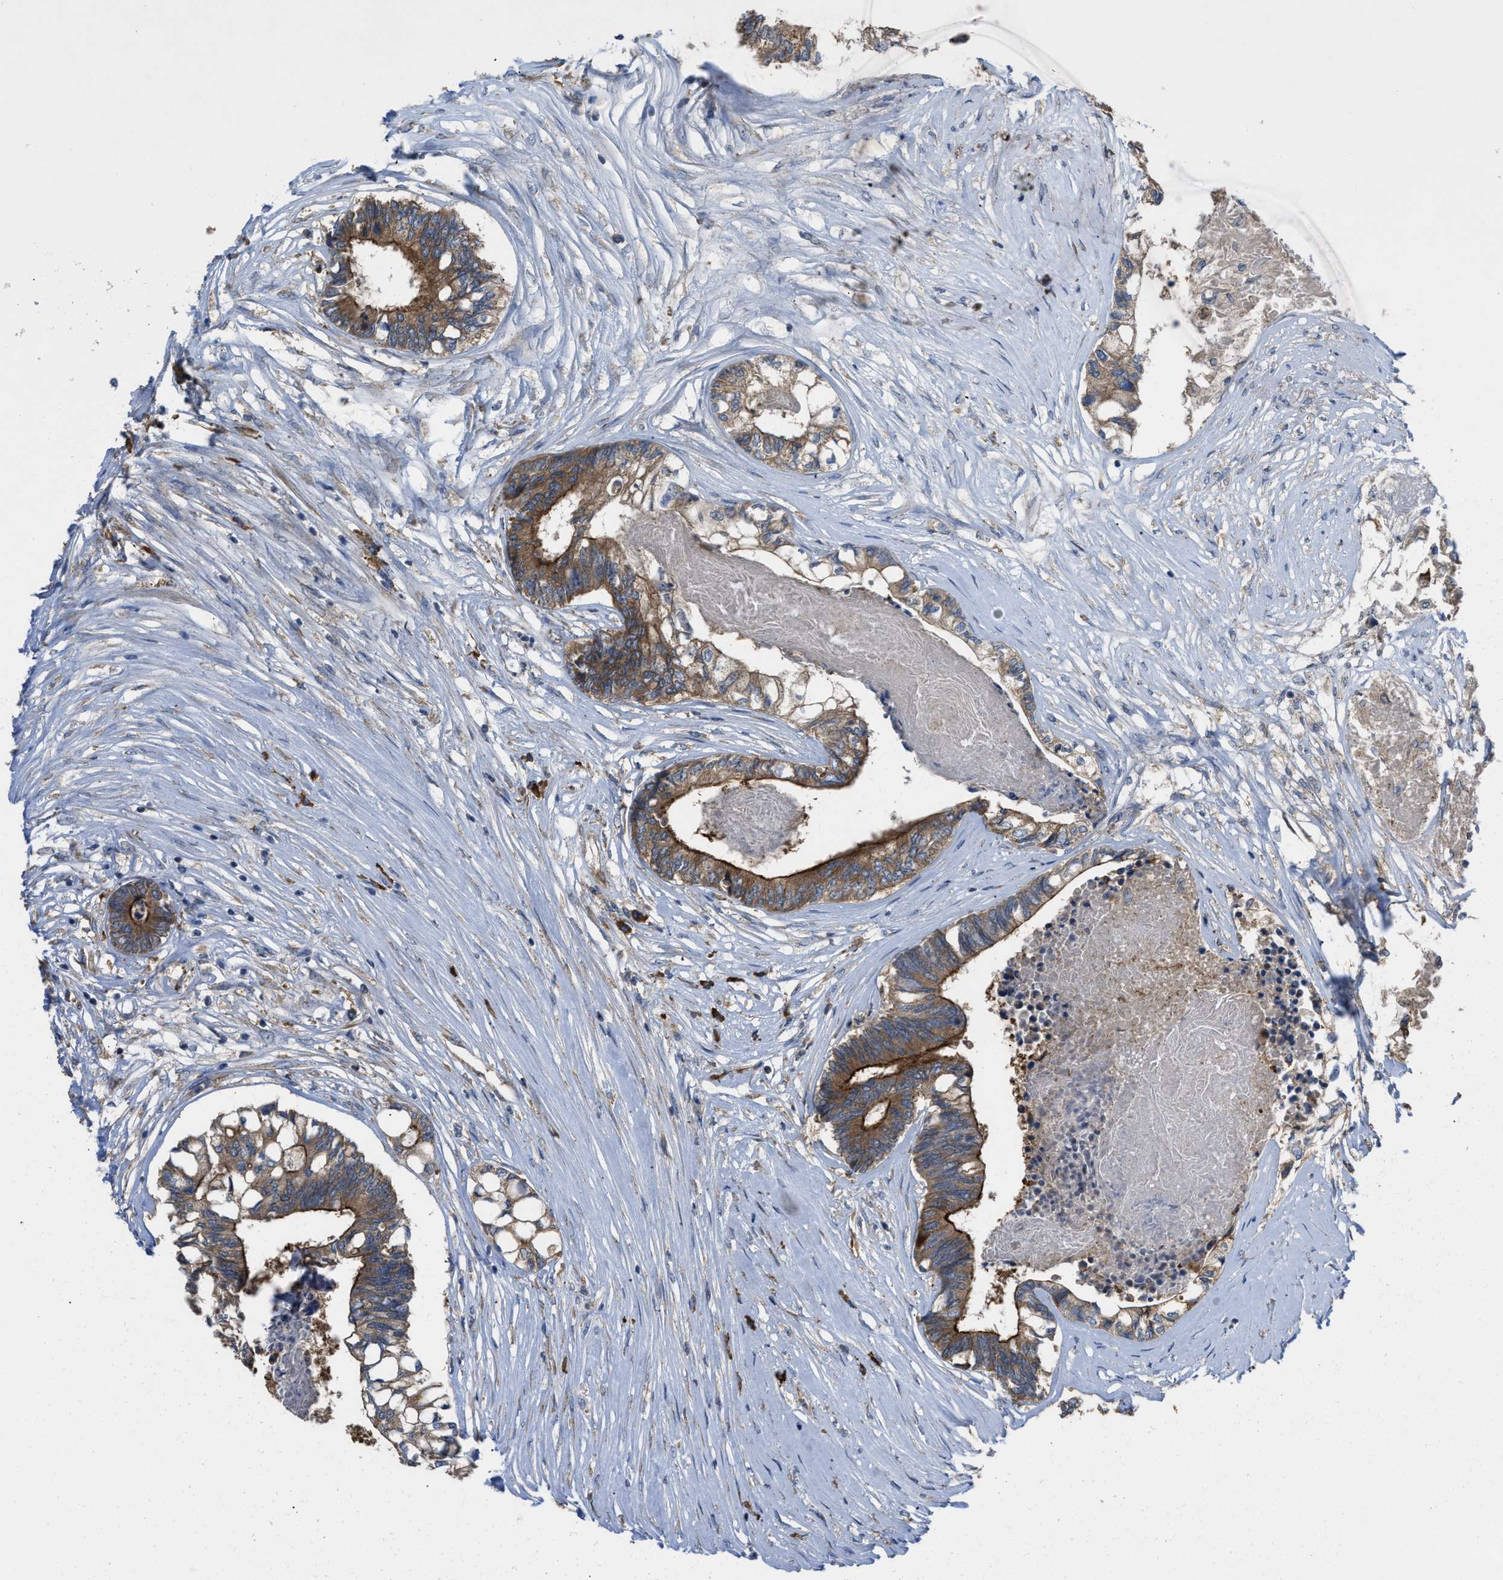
{"staining": {"intensity": "strong", "quantity": ">75%", "location": "cytoplasmic/membranous"}, "tissue": "colorectal cancer", "cell_type": "Tumor cells", "image_type": "cancer", "snomed": [{"axis": "morphology", "description": "Adenocarcinoma, NOS"}, {"axis": "topography", "description": "Rectum"}], "caption": "The immunohistochemical stain shows strong cytoplasmic/membranous staining in tumor cells of colorectal adenocarcinoma tissue. The staining was performed using DAB (3,3'-diaminobenzidine), with brown indicating positive protein expression. Nuclei are stained blue with hematoxylin.", "gene": "TMEM131", "patient": {"sex": "male", "age": 63}}